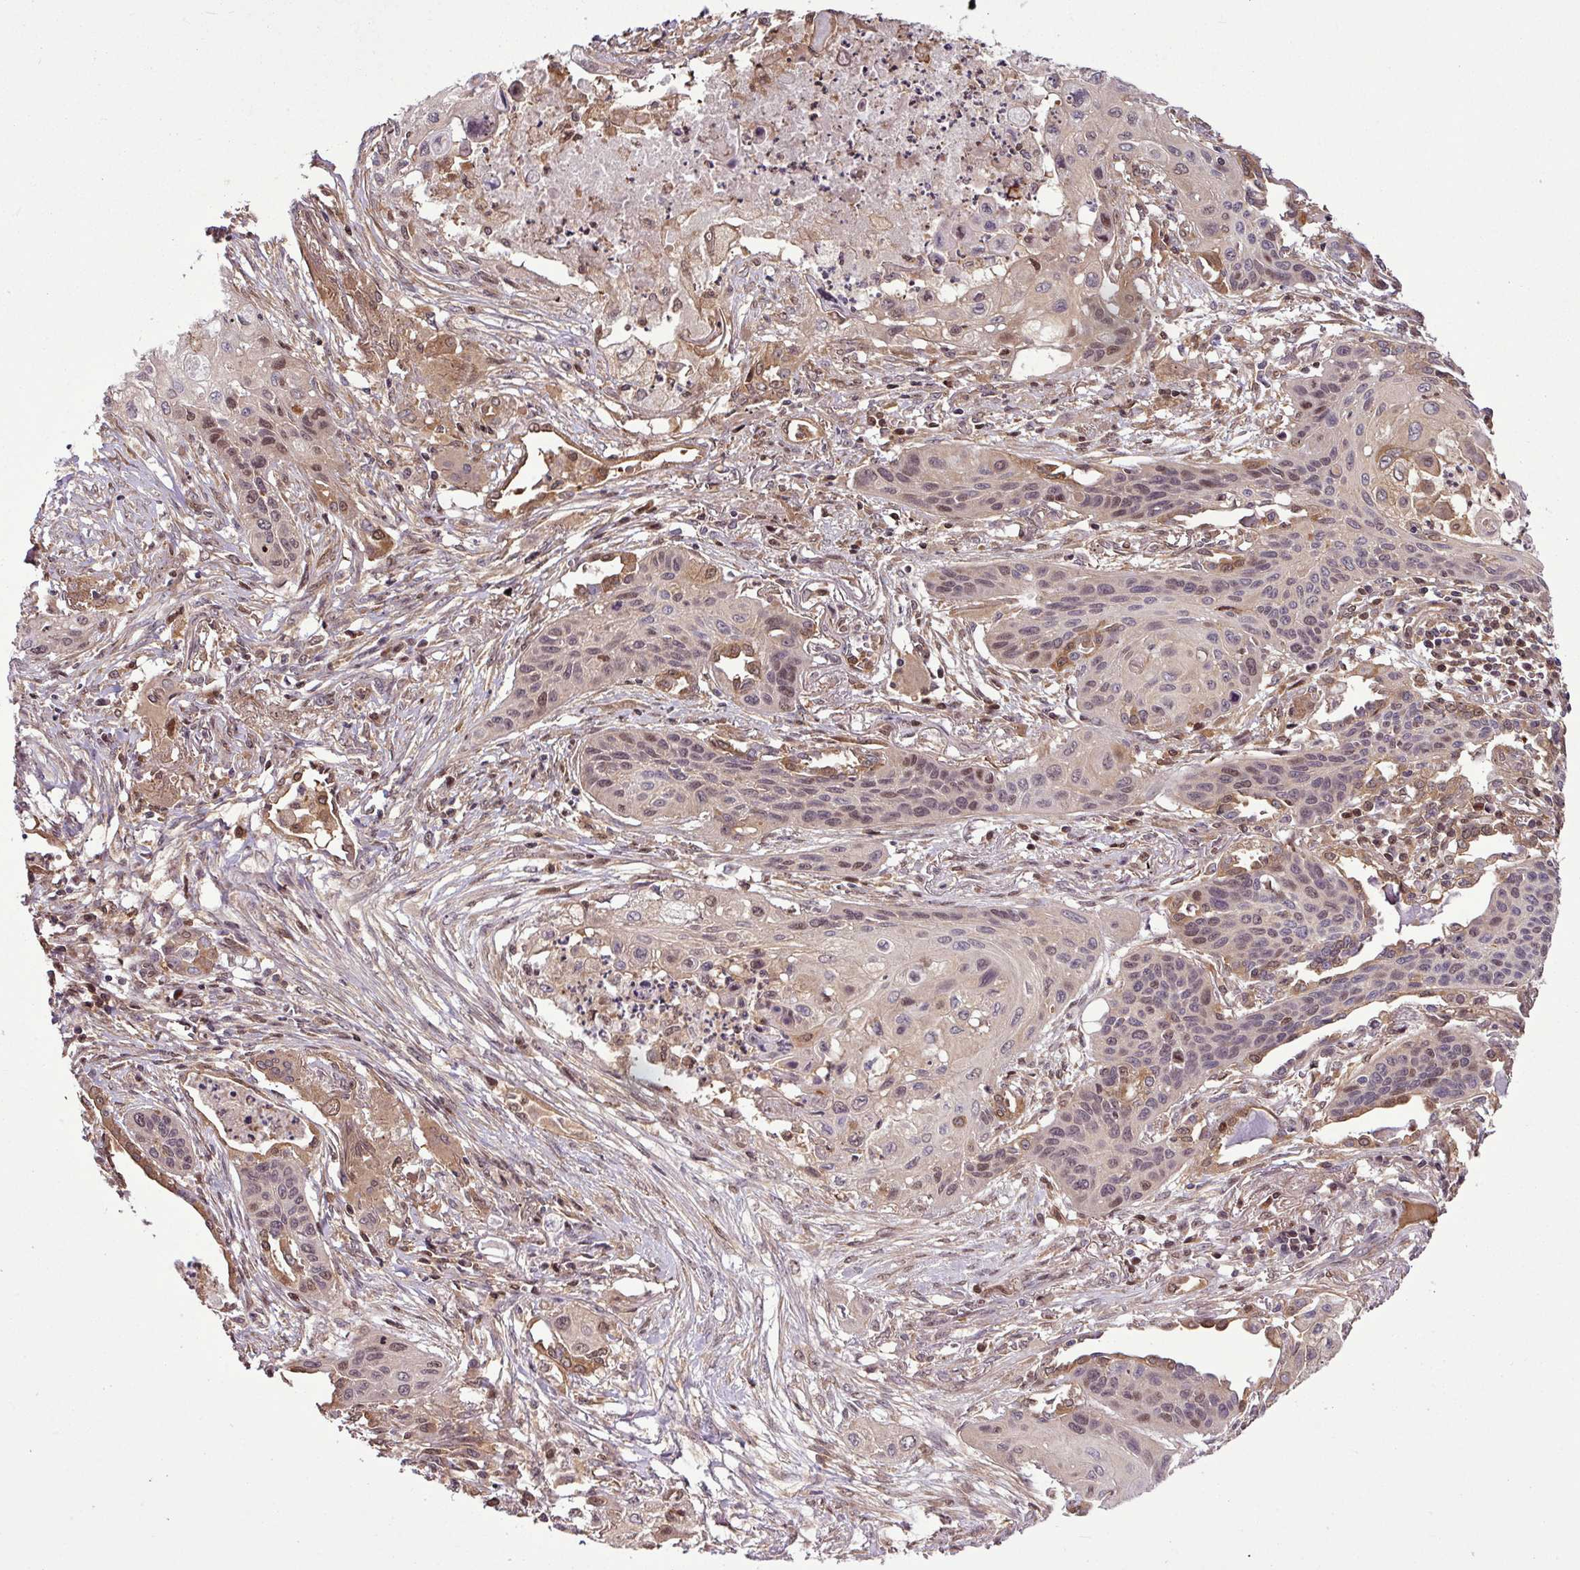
{"staining": {"intensity": "moderate", "quantity": "<25%", "location": "nuclear"}, "tissue": "lung cancer", "cell_type": "Tumor cells", "image_type": "cancer", "snomed": [{"axis": "morphology", "description": "Squamous cell carcinoma, NOS"}, {"axis": "topography", "description": "Lung"}], "caption": "A photomicrograph showing moderate nuclear expression in about <25% of tumor cells in squamous cell carcinoma (lung), as visualized by brown immunohistochemical staining.", "gene": "ITPKC", "patient": {"sex": "male", "age": 71}}